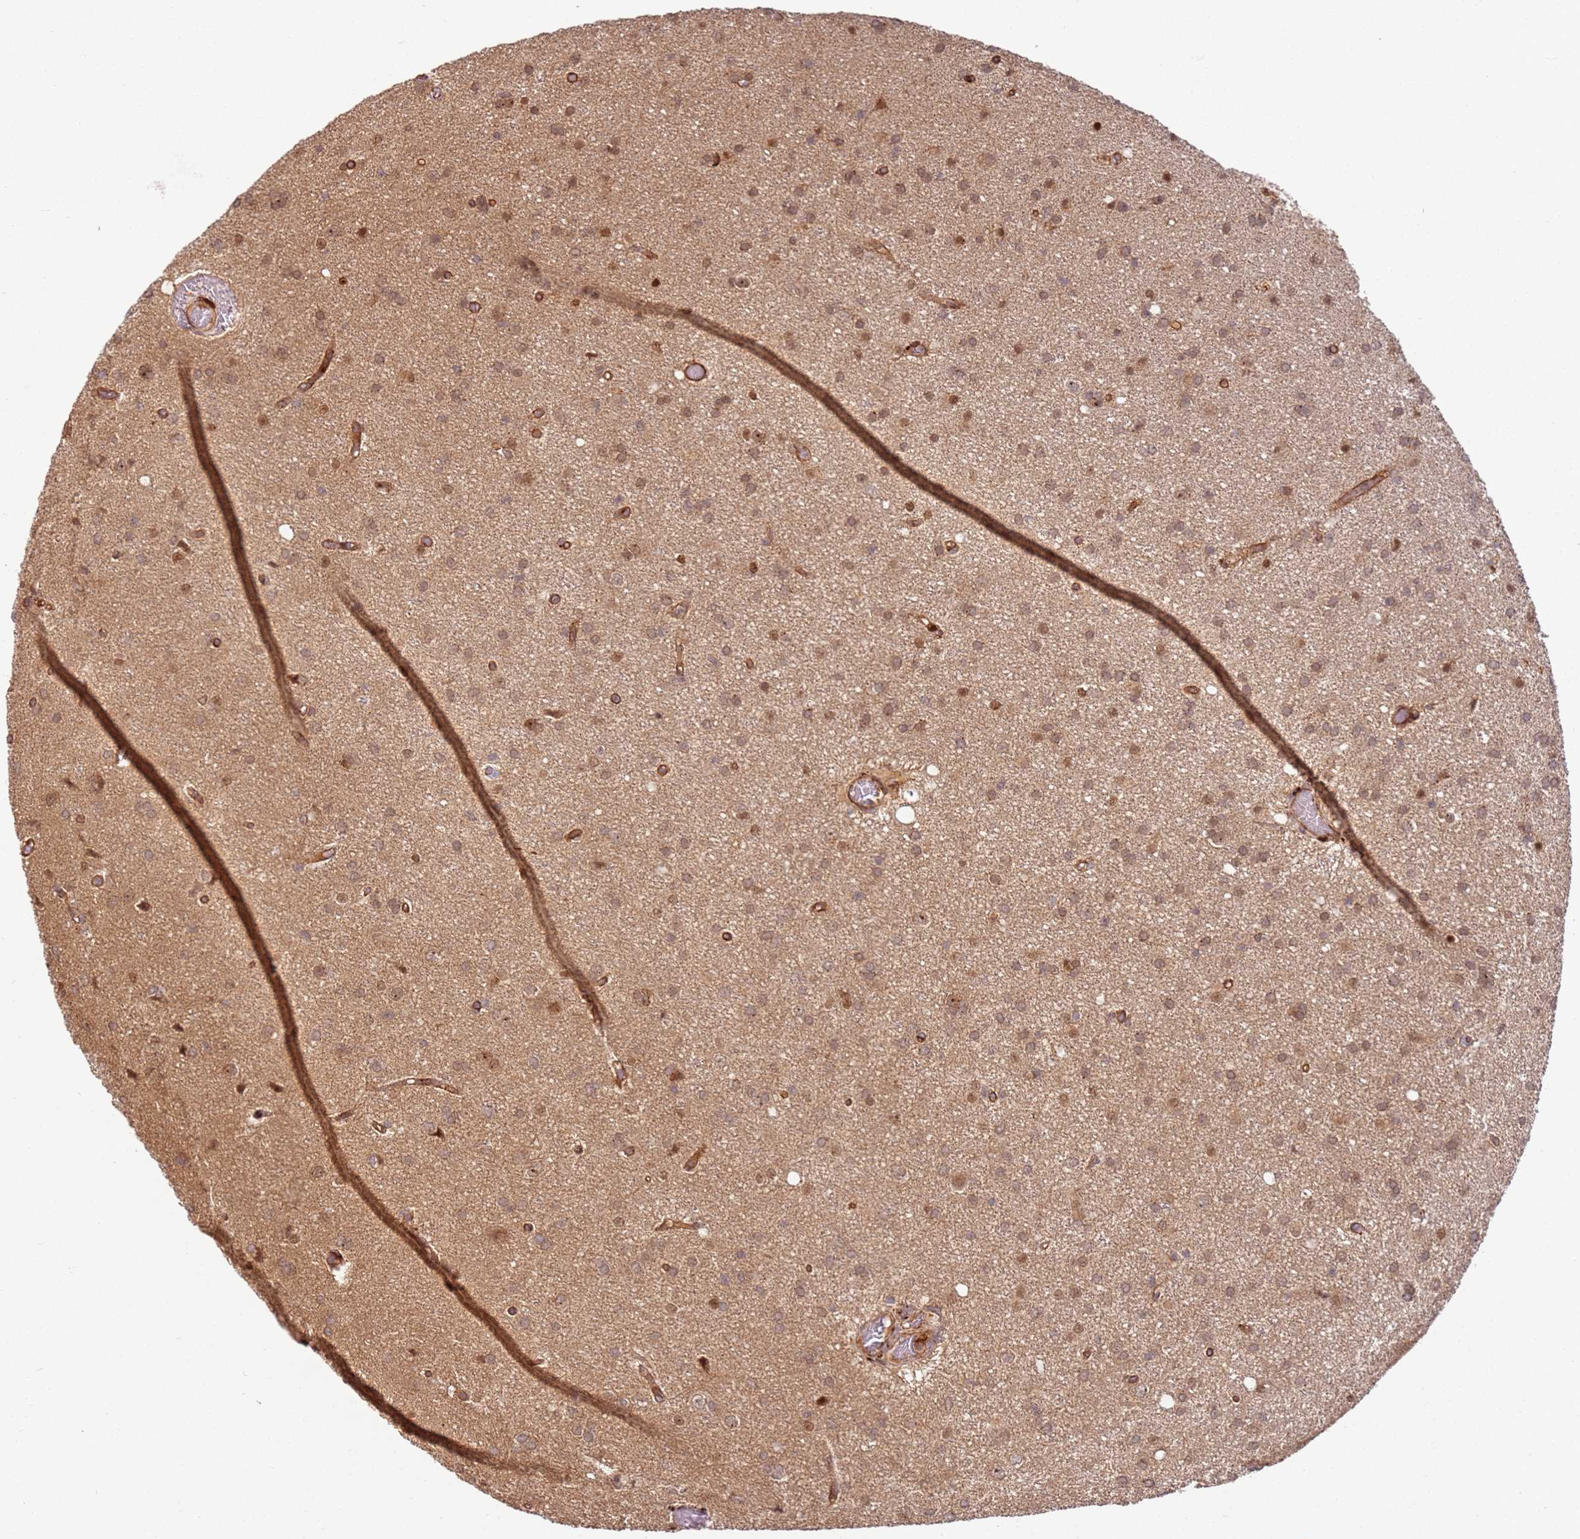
{"staining": {"intensity": "moderate", "quantity": "25%-75%", "location": "nuclear"}, "tissue": "glioma", "cell_type": "Tumor cells", "image_type": "cancer", "snomed": [{"axis": "morphology", "description": "Glioma, malignant, High grade"}, {"axis": "topography", "description": "Brain"}], "caption": "A brown stain shows moderate nuclear staining of a protein in human glioma tumor cells.", "gene": "TMEM233", "patient": {"sex": "female", "age": 50}}